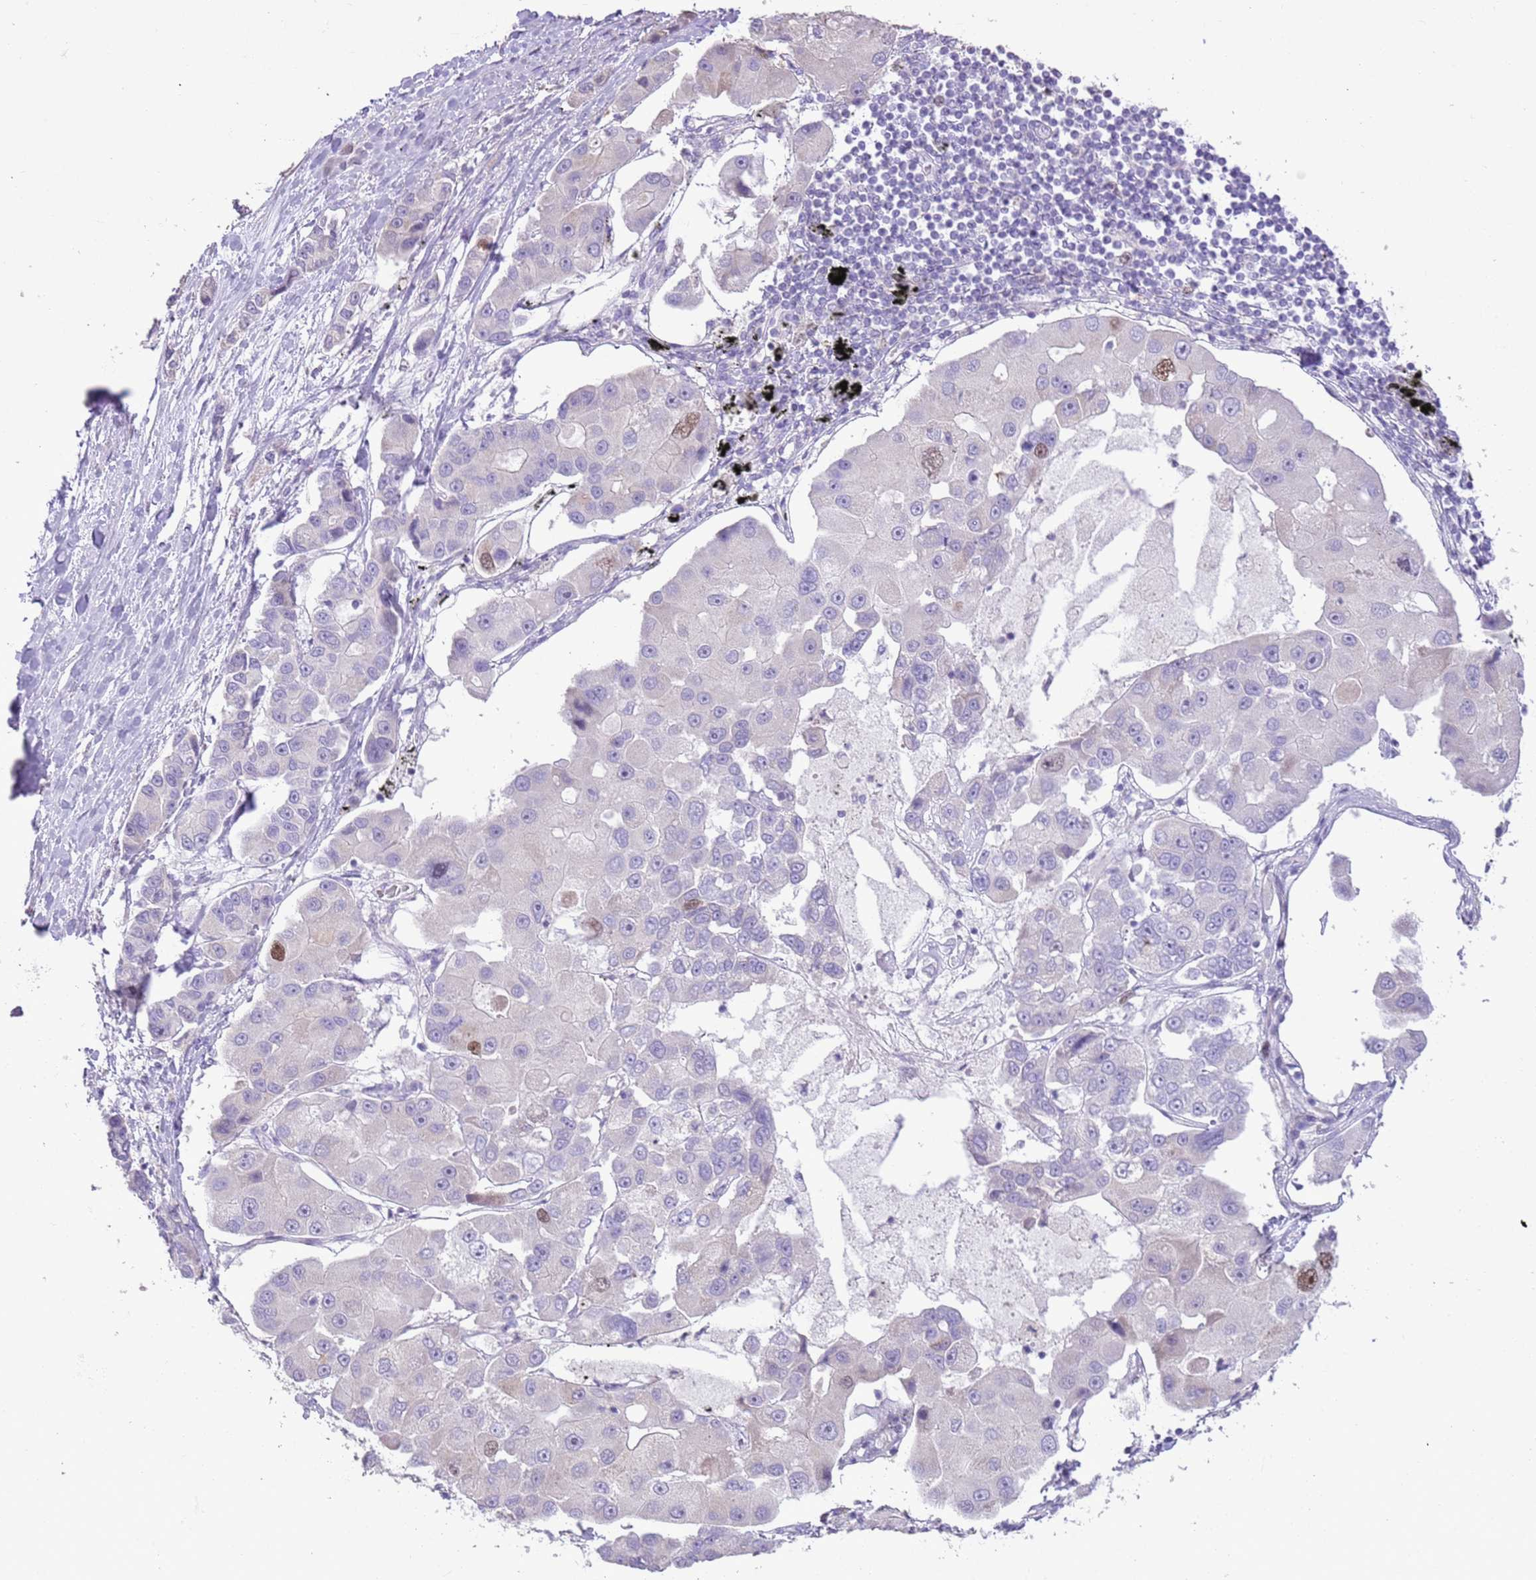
{"staining": {"intensity": "moderate", "quantity": "<25%", "location": "nuclear"}, "tissue": "lung cancer", "cell_type": "Tumor cells", "image_type": "cancer", "snomed": [{"axis": "morphology", "description": "Adenocarcinoma, NOS"}, {"axis": "topography", "description": "Lung"}], "caption": "High-power microscopy captured an immunohistochemistry histopathology image of adenocarcinoma (lung), revealing moderate nuclear staining in about <25% of tumor cells.", "gene": "GMNN", "patient": {"sex": "female", "age": 54}}